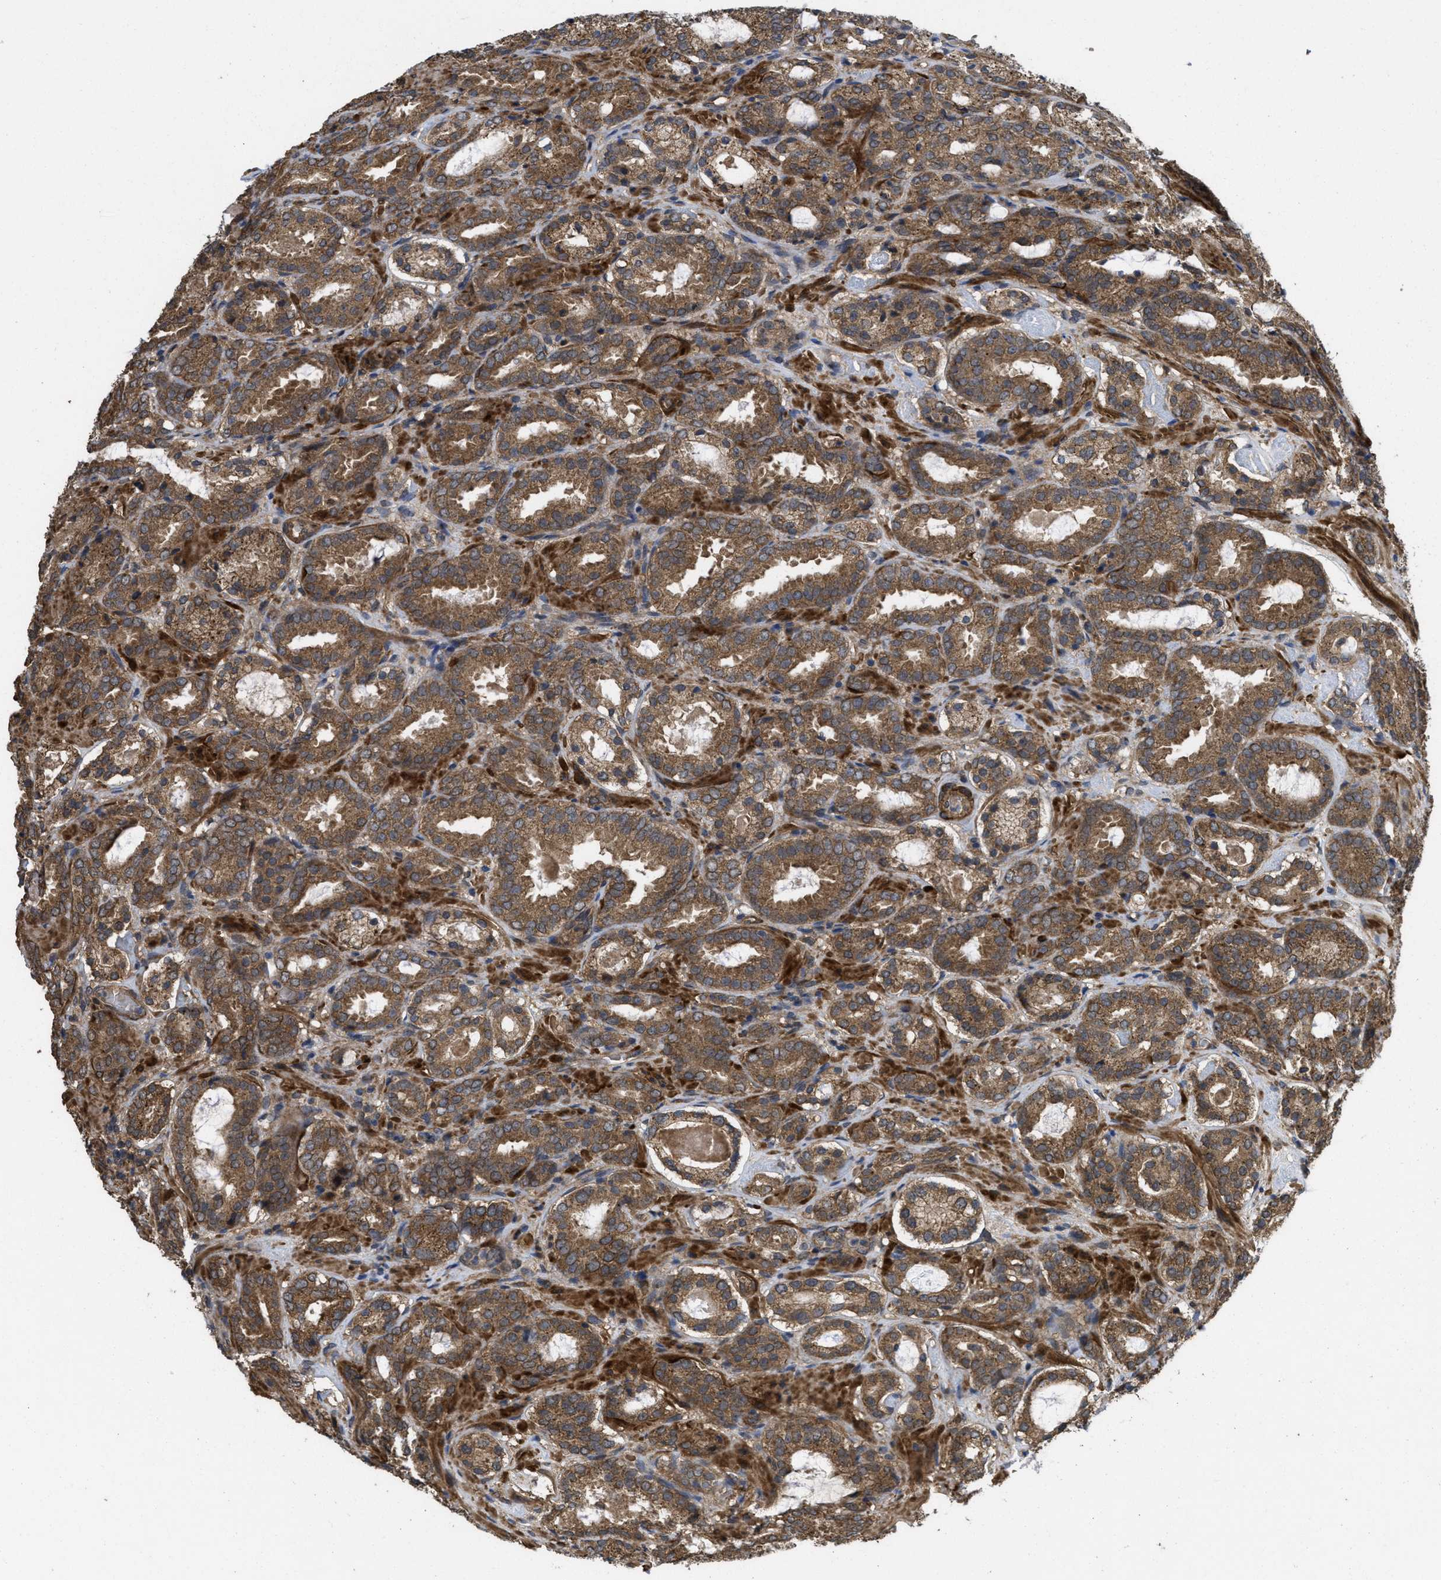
{"staining": {"intensity": "moderate", "quantity": ">75%", "location": "cytoplasmic/membranous"}, "tissue": "prostate cancer", "cell_type": "Tumor cells", "image_type": "cancer", "snomed": [{"axis": "morphology", "description": "Adenocarcinoma, Low grade"}, {"axis": "topography", "description": "Prostate"}], "caption": "Immunohistochemical staining of human prostate adenocarcinoma (low-grade) displays medium levels of moderate cytoplasmic/membranous expression in approximately >75% of tumor cells.", "gene": "FZD6", "patient": {"sex": "male", "age": 69}}